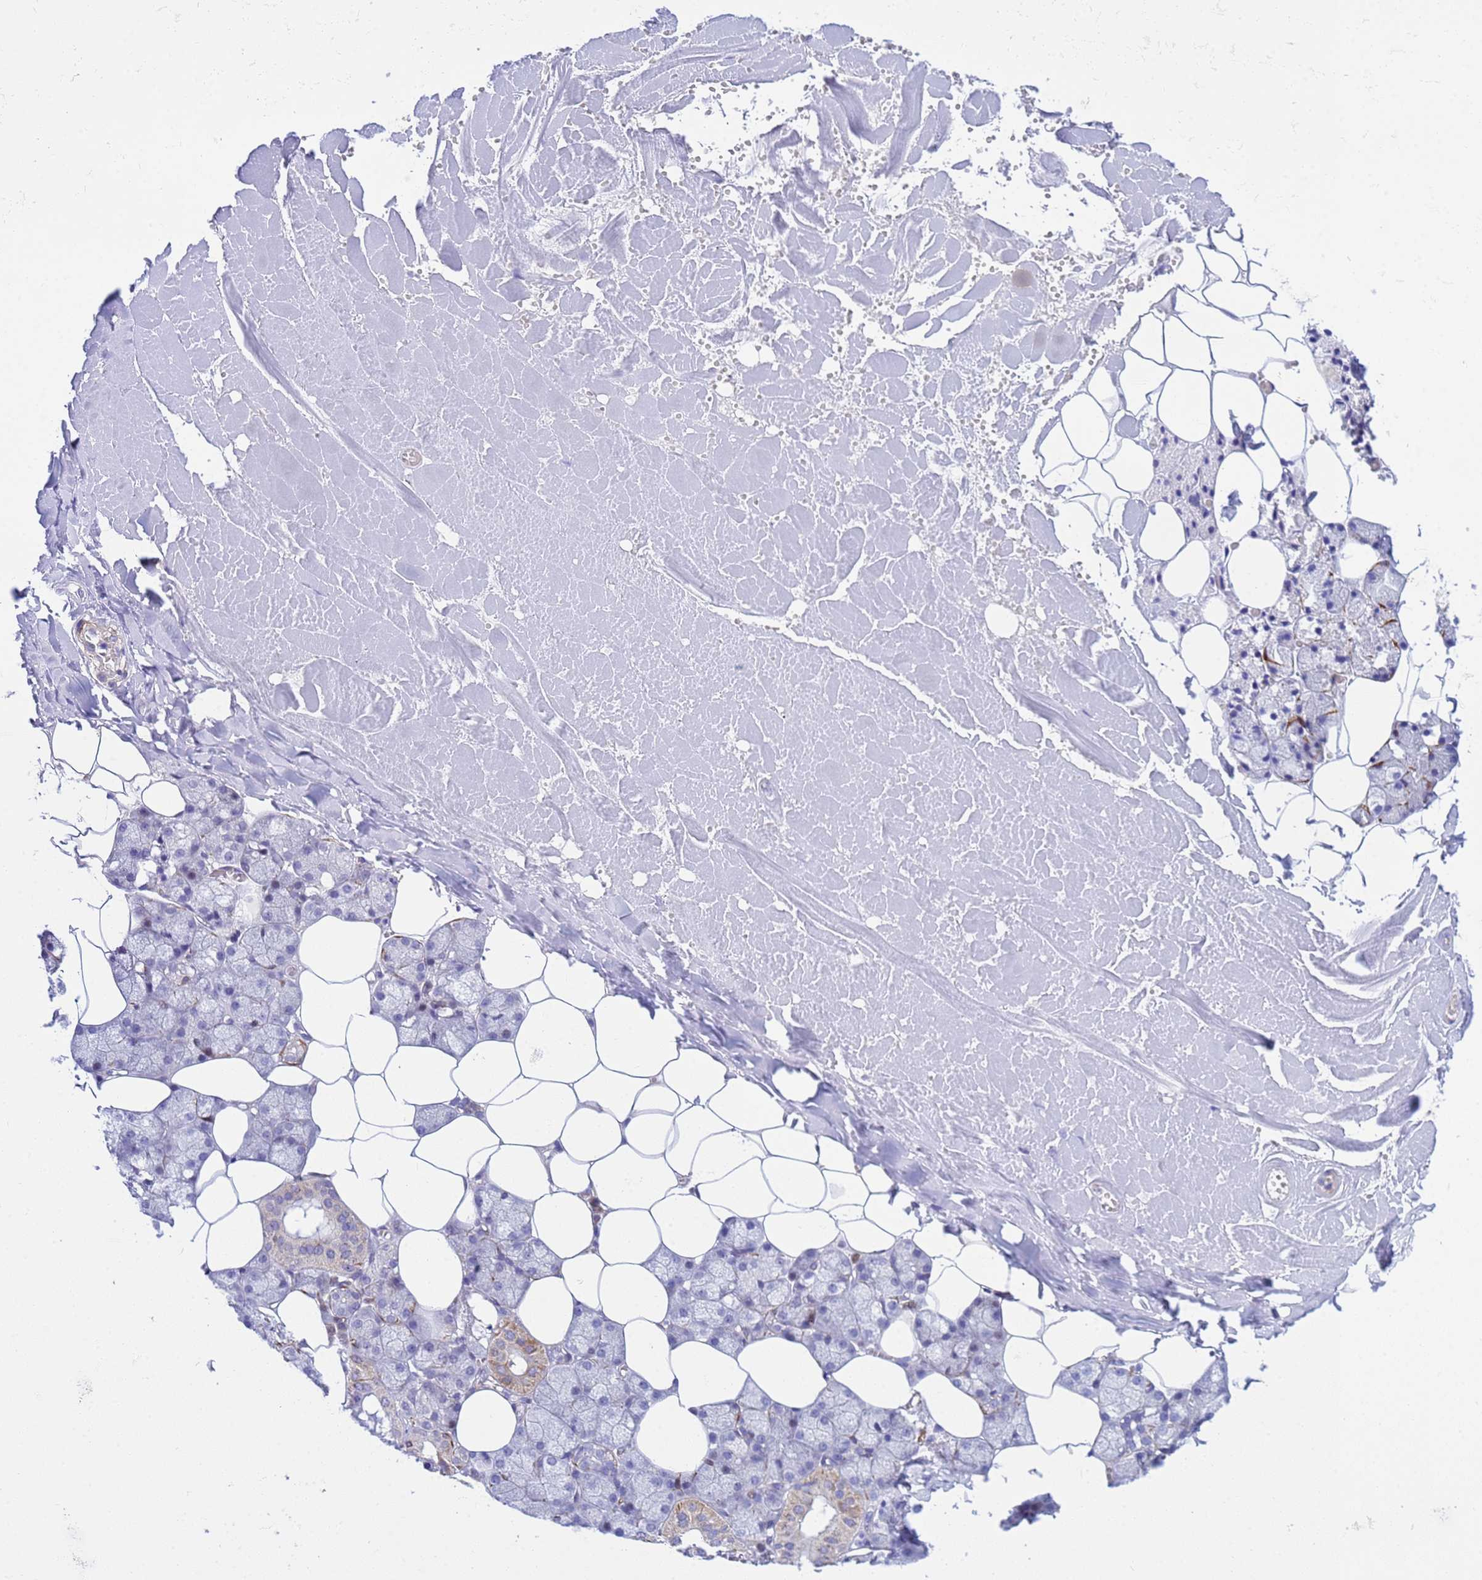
{"staining": {"intensity": "moderate", "quantity": "<25%", "location": "cytoplasmic/membranous"}, "tissue": "salivary gland", "cell_type": "Glandular cells", "image_type": "normal", "snomed": [{"axis": "morphology", "description": "Normal tissue, NOS"}, {"axis": "topography", "description": "Salivary gland"}], "caption": "High-power microscopy captured an IHC image of unremarkable salivary gland, revealing moderate cytoplasmic/membranous positivity in about <25% of glandular cells. The protein is shown in brown color, while the nuclei are stained blue.", "gene": "P2RX7", "patient": {"sex": "male", "age": 62}}